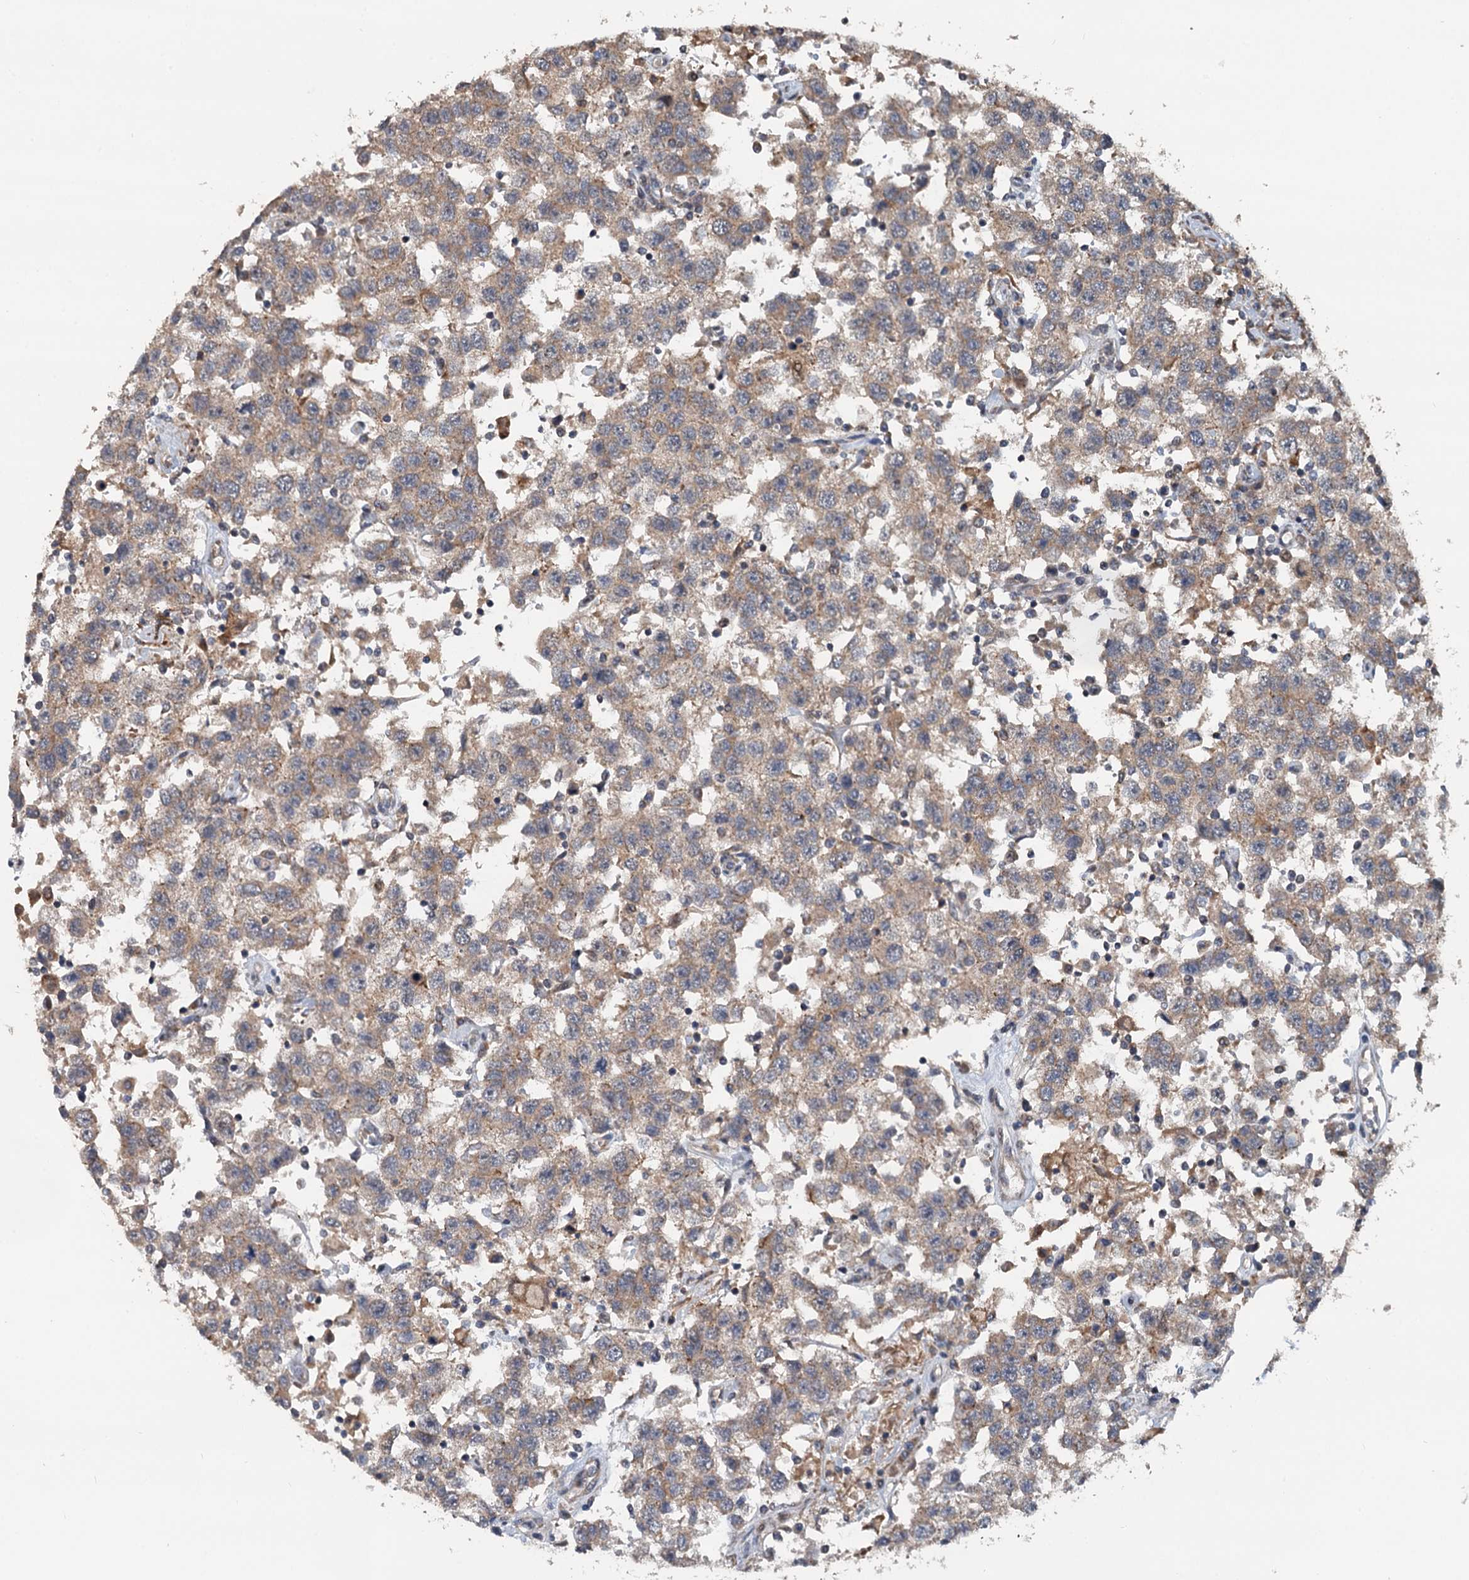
{"staining": {"intensity": "weak", "quantity": ">75%", "location": "cytoplasmic/membranous"}, "tissue": "testis cancer", "cell_type": "Tumor cells", "image_type": "cancer", "snomed": [{"axis": "morphology", "description": "Seminoma, NOS"}, {"axis": "topography", "description": "Testis"}], "caption": "Testis cancer stained with a protein marker reveals weak staining in tumor cells.", "gene": "LRRK2", "patient": {"sex": "male", "age": 41}}